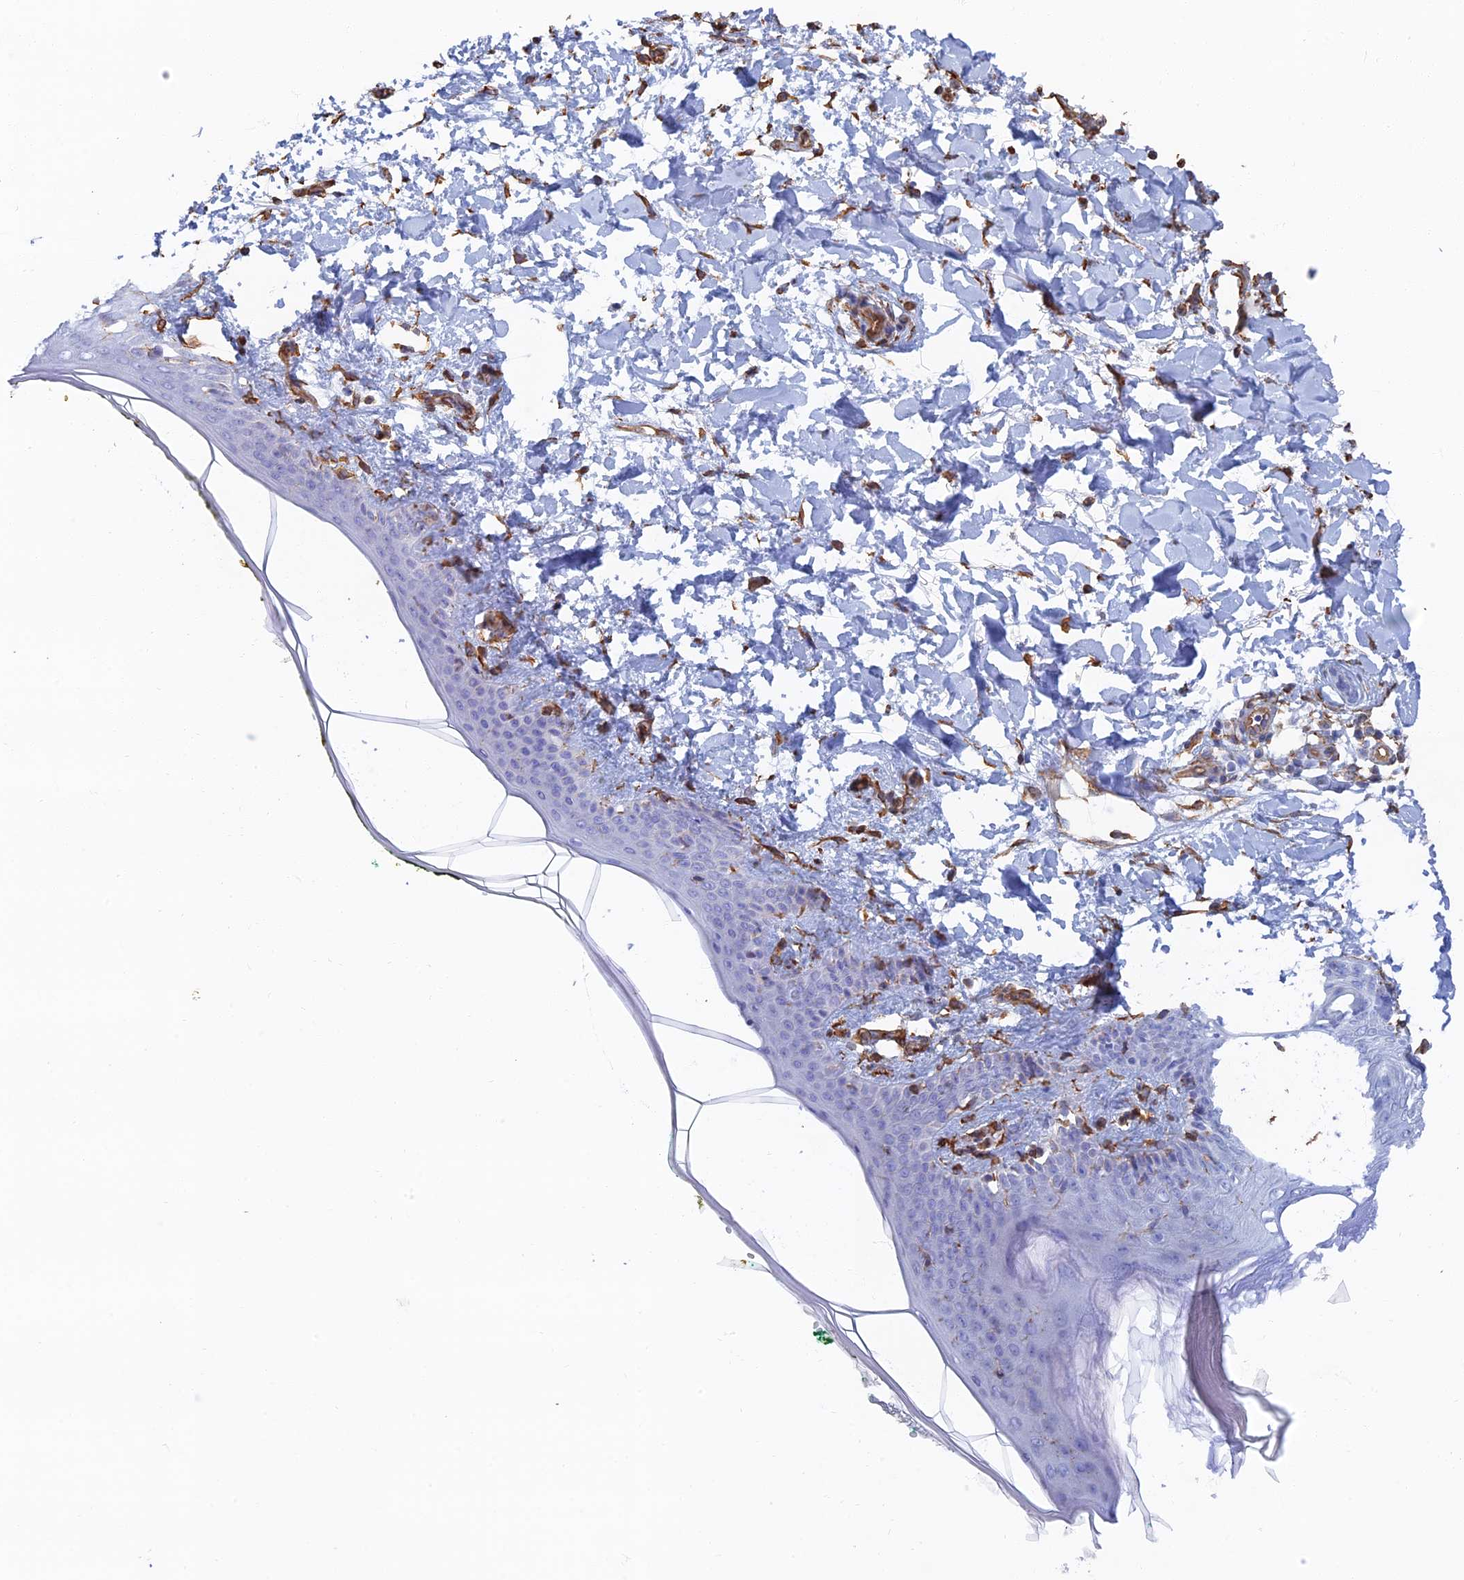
{"staining": {"intensity": "strong", "quantity": ">75%", "location": "cytoplasmic/membranous"}, "tissue": "skin", "cell_type": "Fibroblasts", "image_type": "normal", "snomed": [{"axis": "morphology", "description": "Normal tissue, NOS"}, {"axis": "topography", "description": "Skin"}], "caption": "A high amount of strong cytoplasmic/membranous expression is present in about >75% of fibroblasts in unremarkable skin. Ihc stains the protein of interest in brown and the nuclei are stained blue.", "gene": "RMC1", "patient": {"sex": "female", "age": 34}}